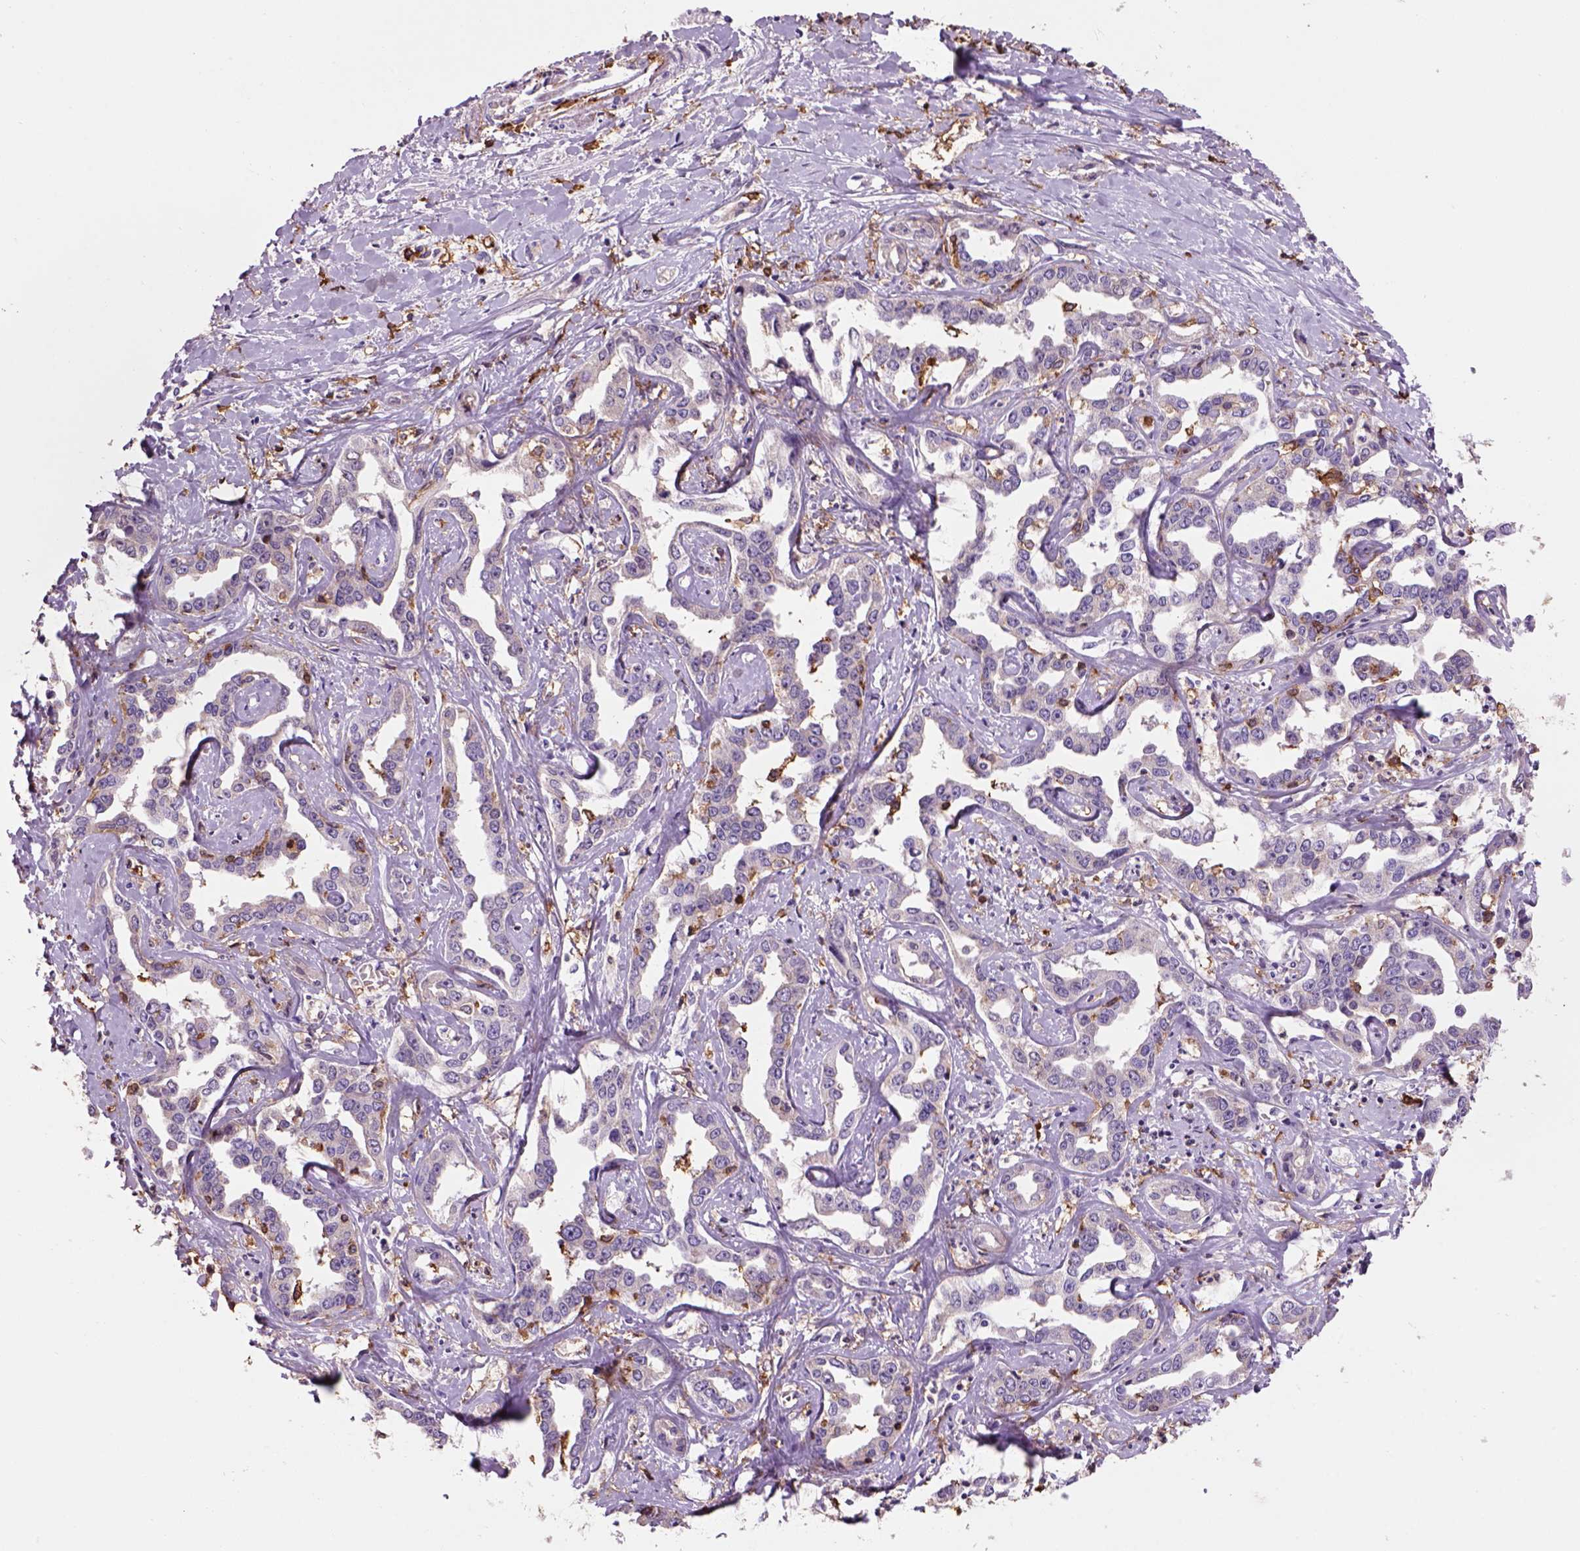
{"staining": {"intensity": "negative", "quantity": "none", "location": "none"}, "tissue": "liver cancer", "cell_type": "Tumor cells", "image_type": "cancer", "snomed": [{"axis": "morphology", "description": "Cholangiocarcinoma"}, {"axis": "topography", "description": "Liver"}], "caption": "Immunohistochemistry histopathology image of neoplastic tissue: human liver cholangiocarcinoma stained with DAB shows no significant protein positivity in tumor cells.", "gene": "CD14", "patient": {"sex": "male", "age": 59}}